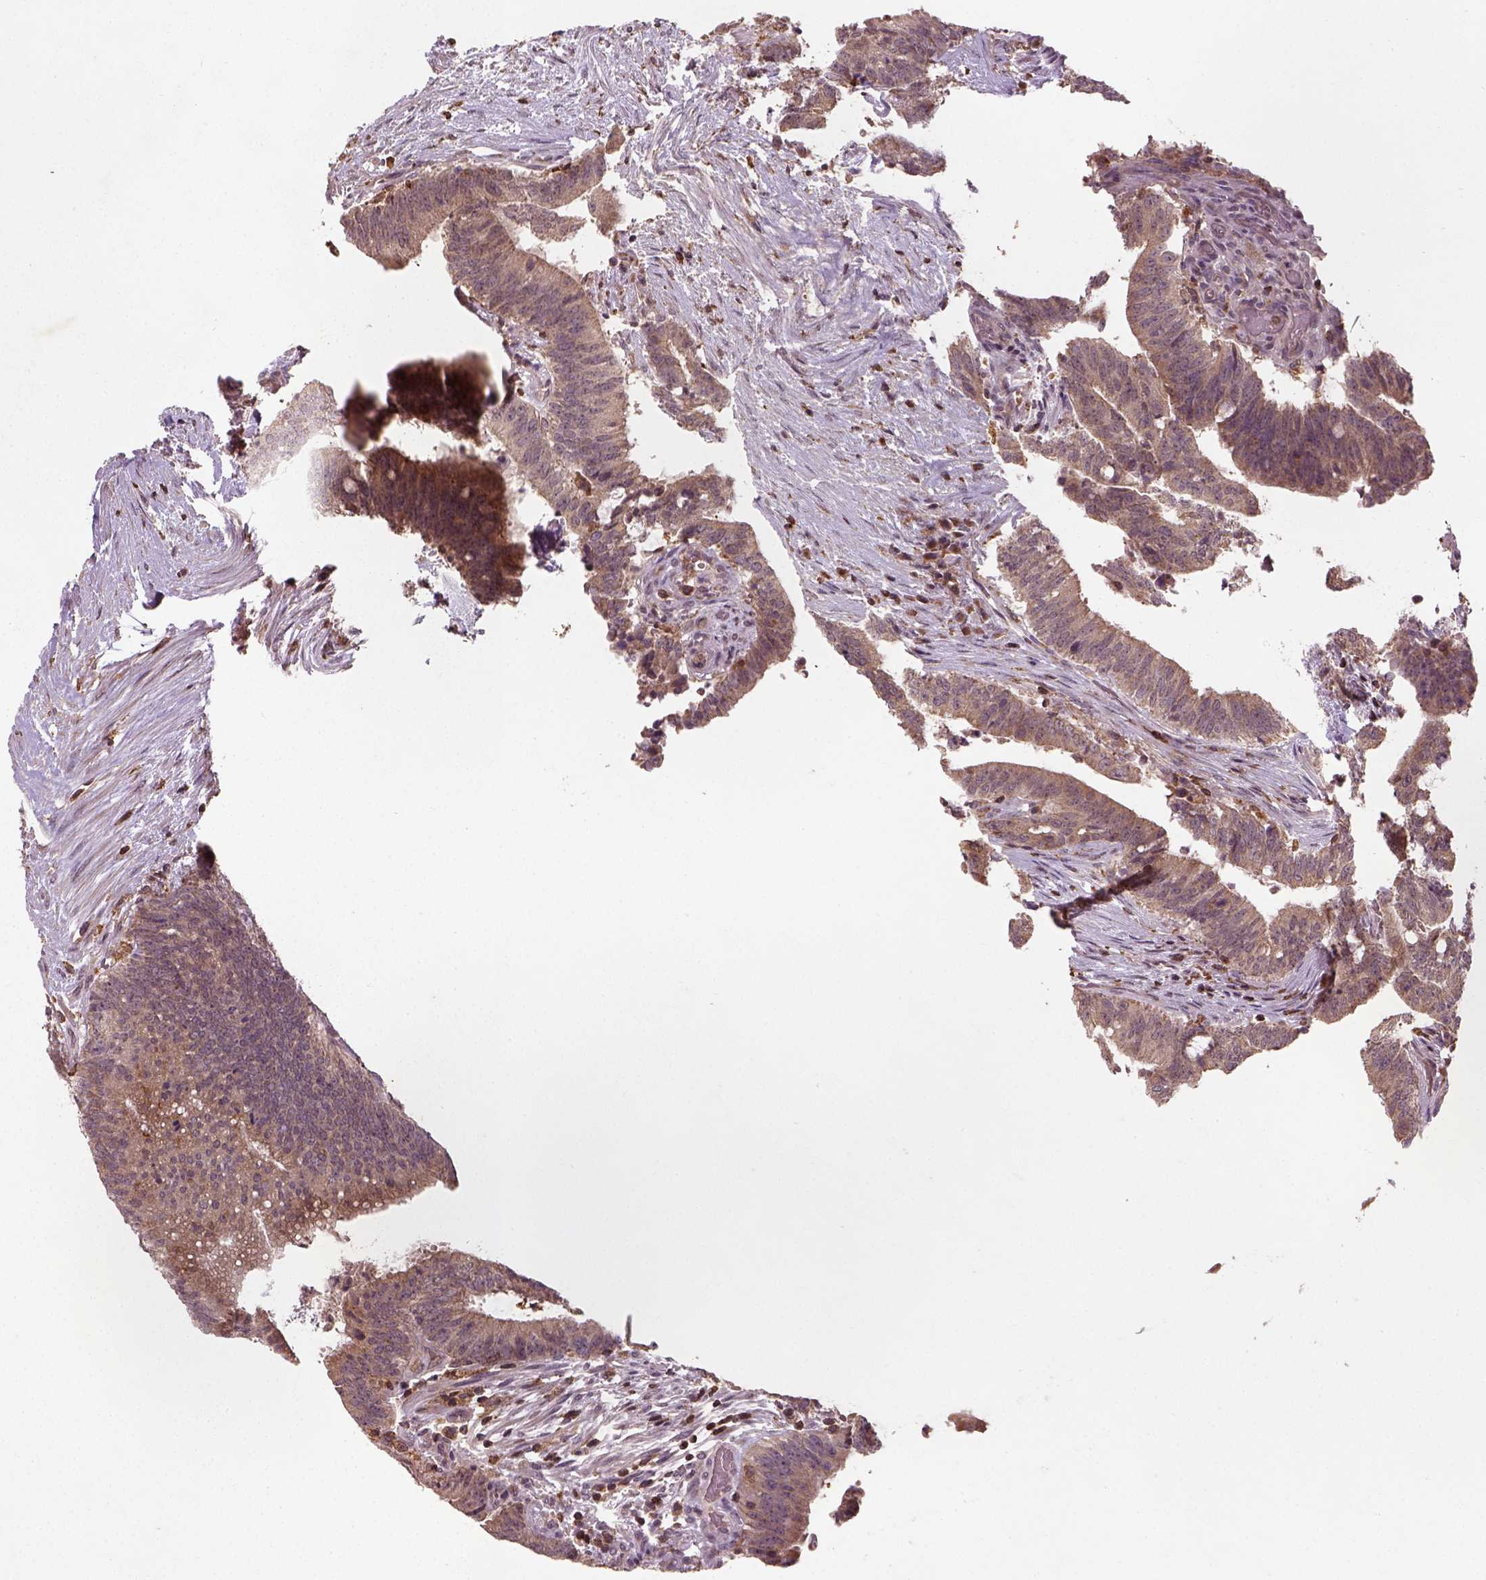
{"staining": {"intensity": "moderate", "quantity": ">75%", "location": "cytoplasmic/membranous"}, "tissue": "colorectal cancer", "cell_type": "Tumor cells", "image_type": "cancer", "snomed": [{"axis": "morphology", "description": "Adenocarcinoma, NOS"}, {"axis": "topography", "description": "Colon"}], "caption": "The immunohistochemical stain highlights moderate cytoplasmic/membranous positivity in tumor cells of adenocarcinoma (colorectal) tissue.", "gene": "CAMKK1", "patient": {"sex": "female", "age": 43}}